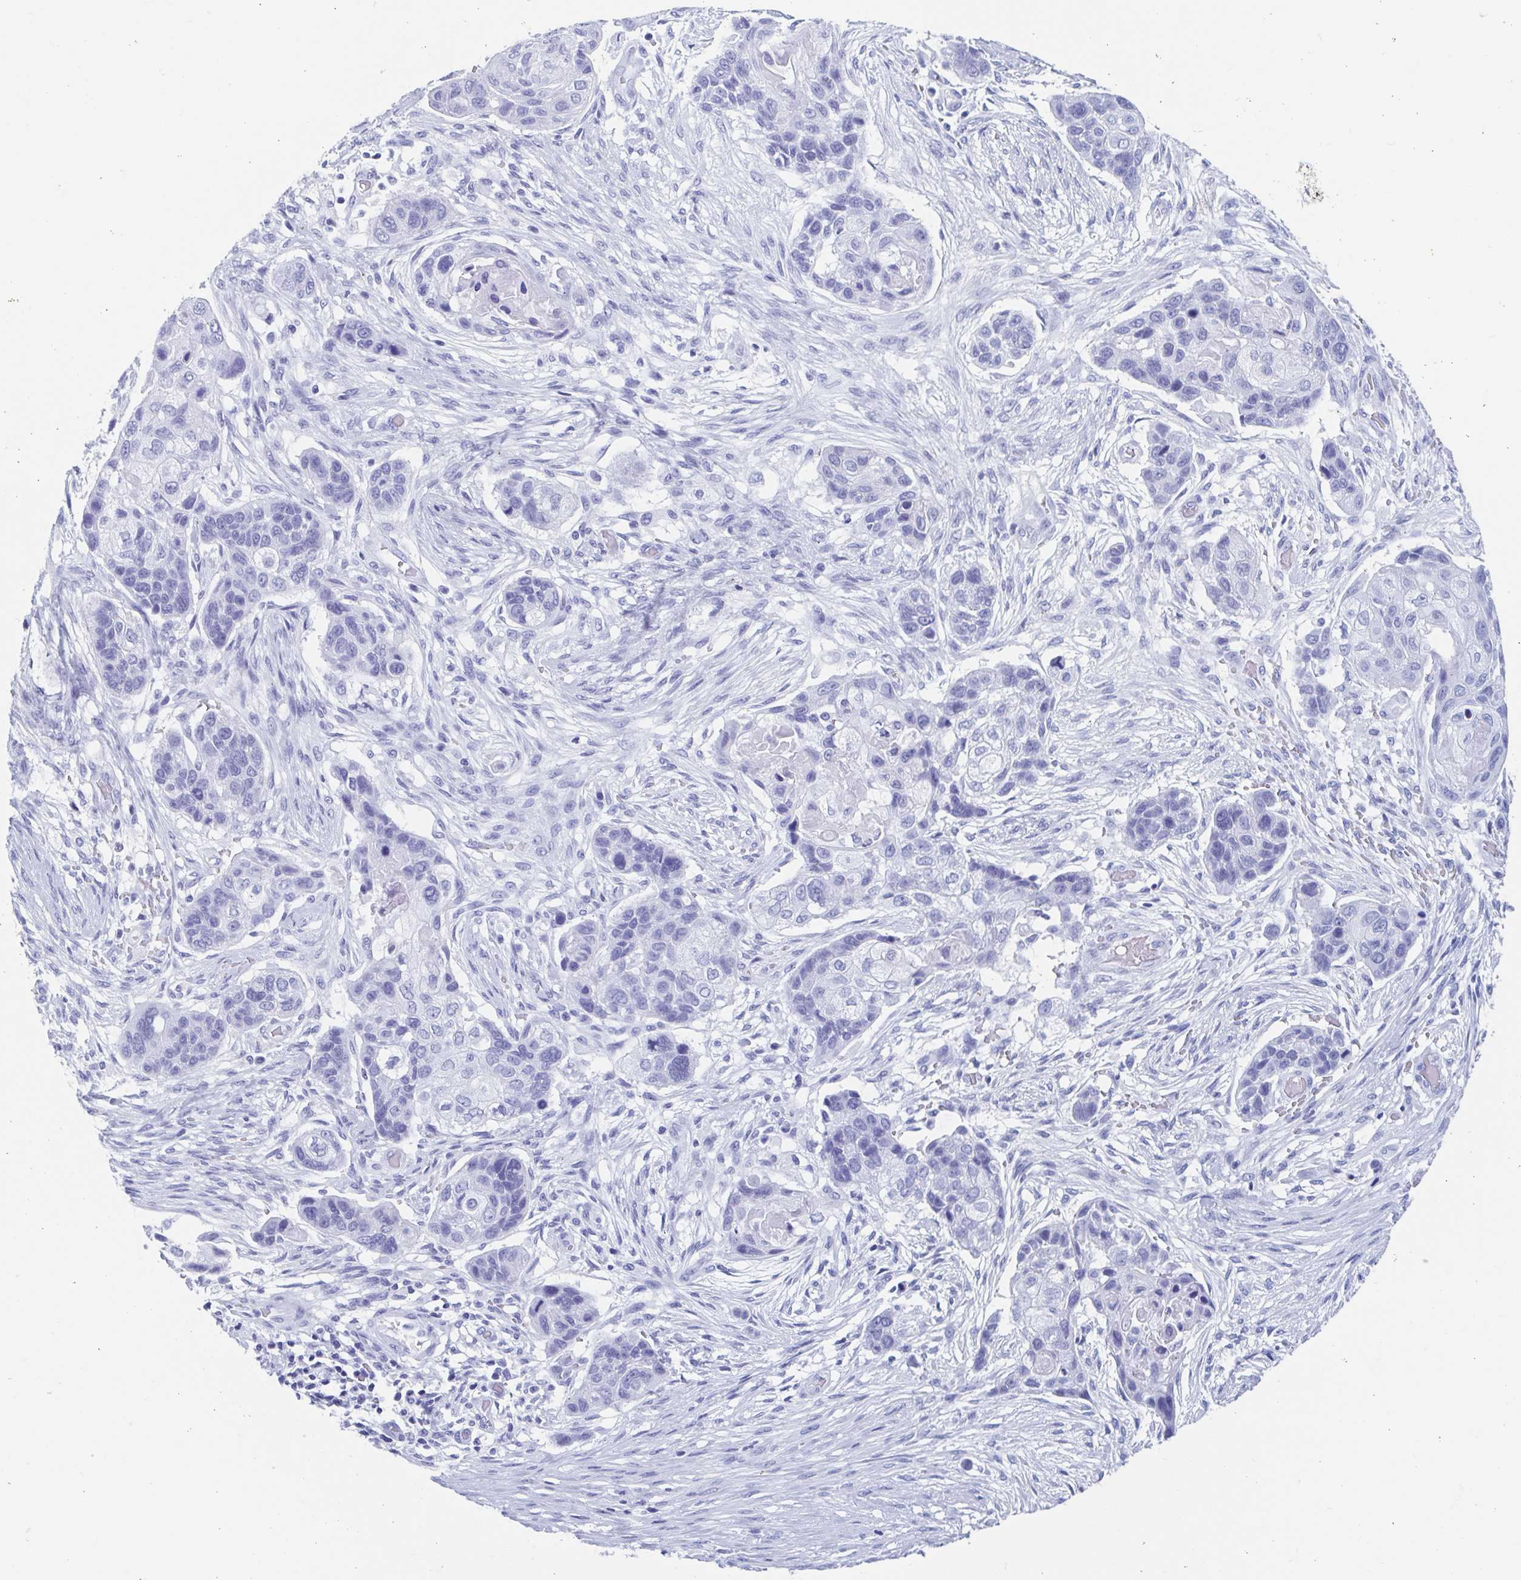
{"staining": {"intensity": "negative", "quantity": "none", "location": "none"}, "tissue": "lung cancer", "cell_type": "Tumor cells", "image_type": "cancer", "snomed": [{"axis": "morphology", "description": "Squamous cell carcinoma, NOS"}, {"axis": "topography", "description": "Lung"}], "caption": "Immunohistochemical staining of lung squamous cell carcinoma reveals no significant expression in tumor cells.", "gene": "HDGFL1", "patient": {"sex": "male", "age": 69}}